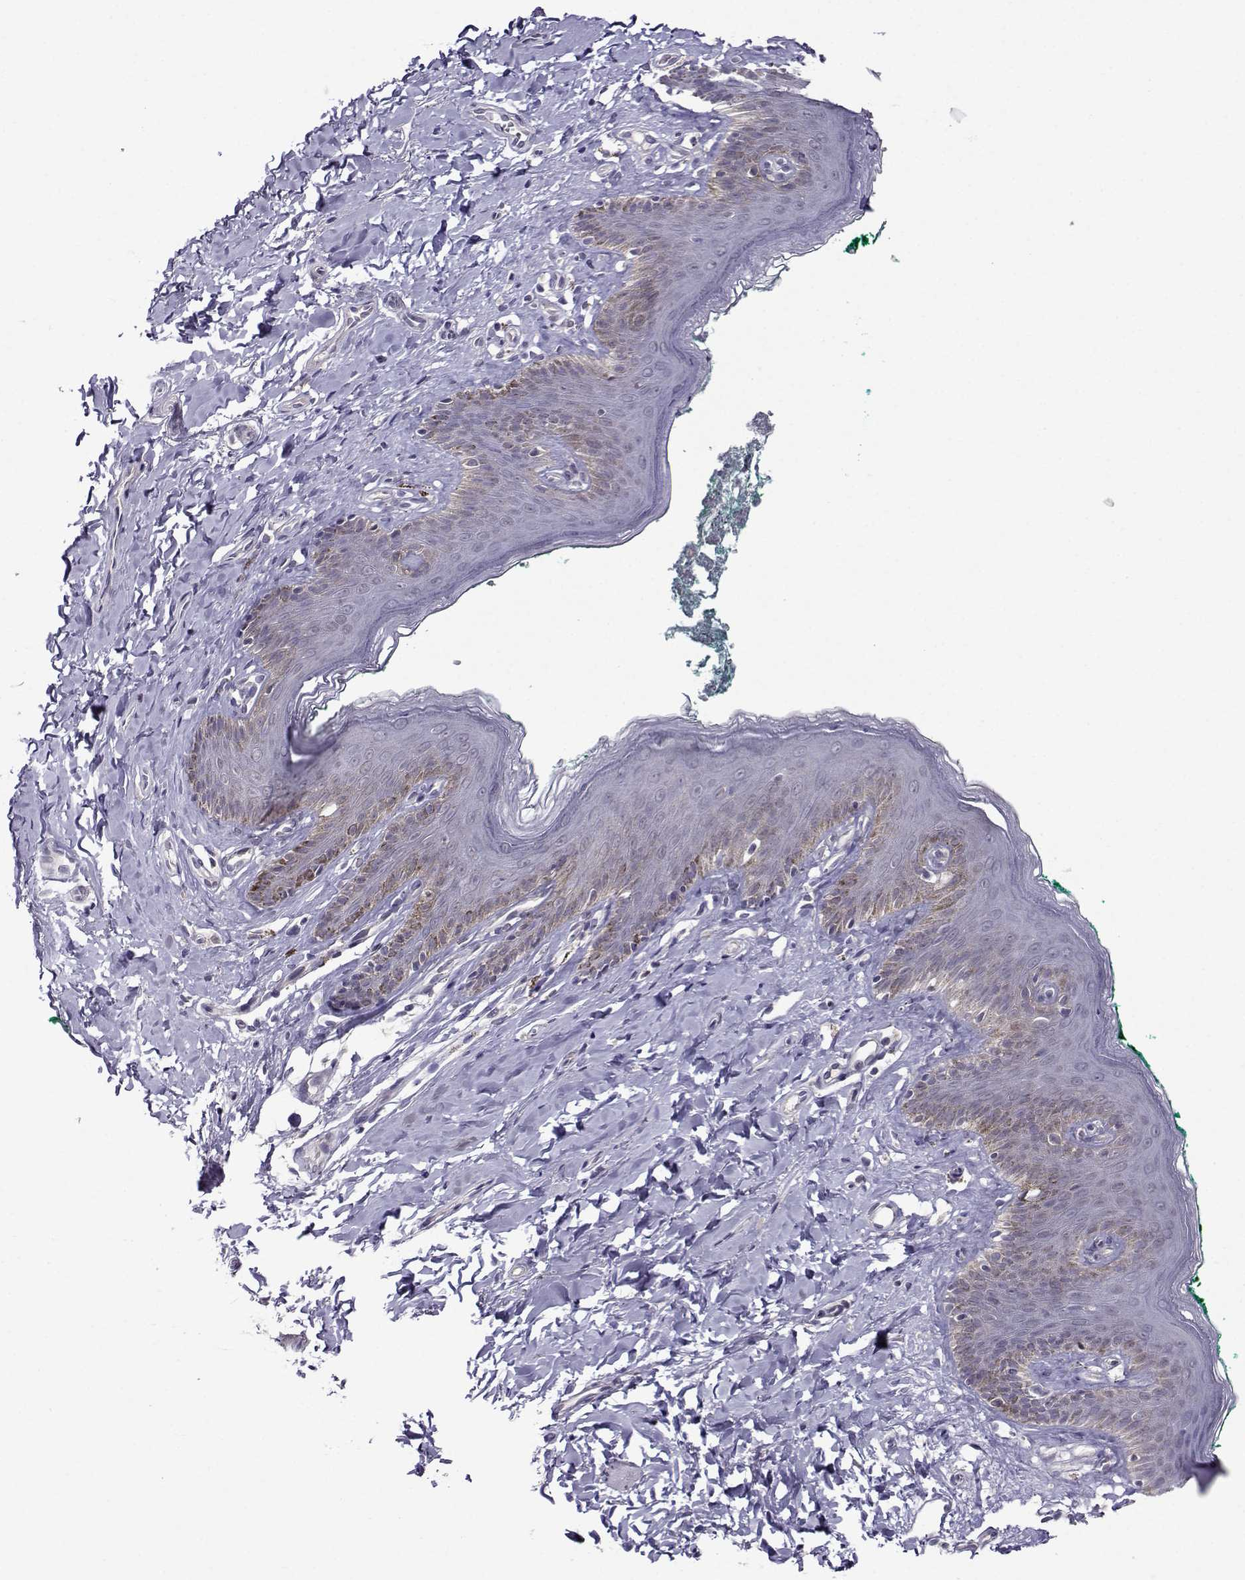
{"staining": {"intensity": "negative", "quantity": "none", "location": "none"}, "tissue": "skin", "cell_type": "Epidermal cells", "image_type": "normal", "snomed": [{"axis": "morphology", "description": "Normal tissue, NOS"}, {"axis": "topography", "description": "Vulva"}], "caption": "DAB immunohistochemical staining of benign human skin displays no significant staining in epidermal cells. (DAB immunohistochemistry, high magnification).", "gene": "DDX20", "patient": {"sex": "female", "age": 66}}